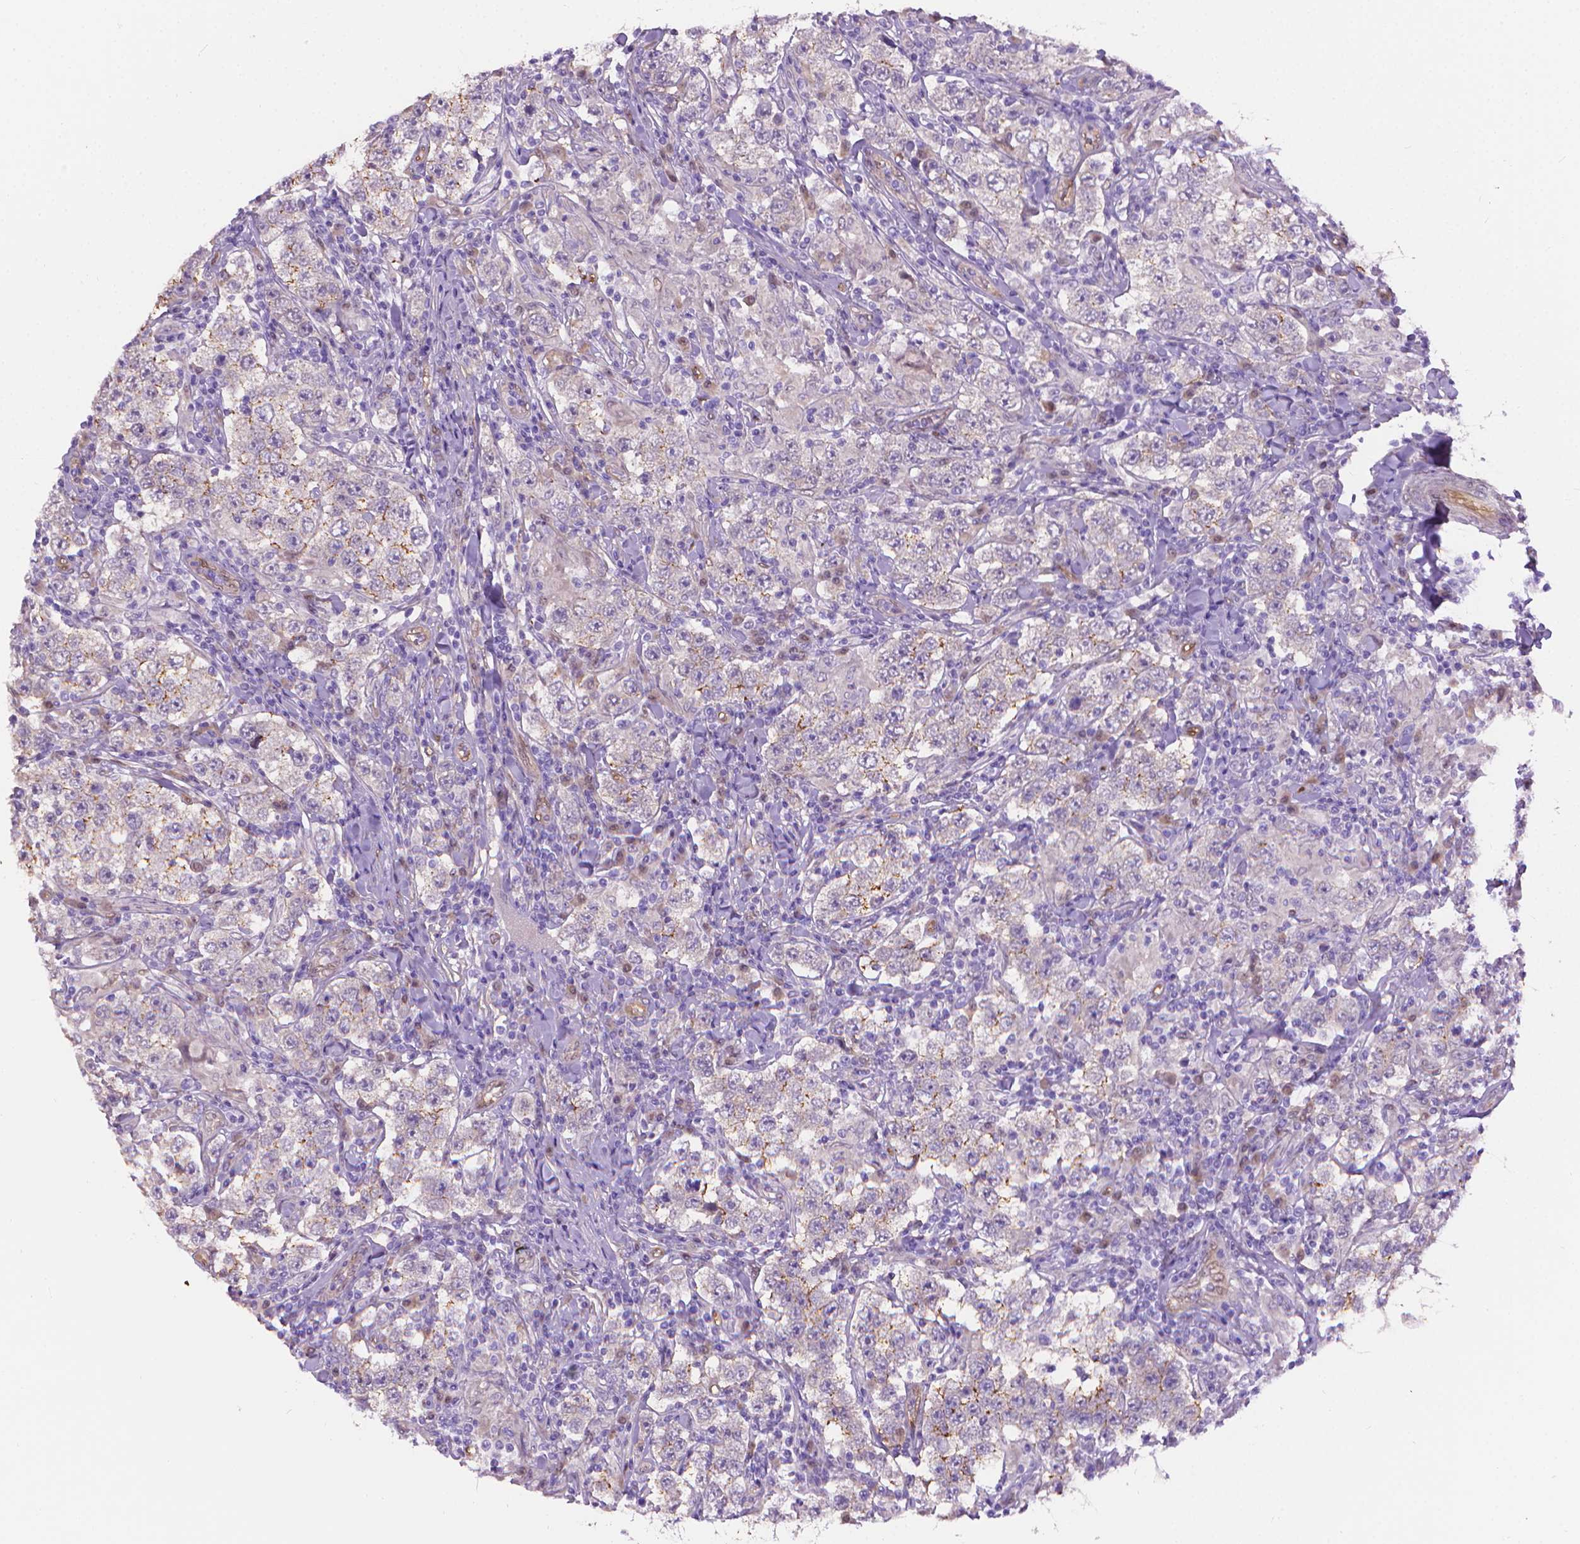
{"staining": {"intensity": "moderate", "quantity": "<25%", "location": "cytoplasmic/membranous"}, "tissue": "testis cancer", "cell_type": "Tumor cells", "image_type": "cancer", "snomed": [{"axis": "morphology", "description": "Seminoma, NOS"}, {"axis": "morphology", "description": "Carcinoma, Embryonal, NOS"}, {"axis": "topography", "description": "Testis"}], "caption": "About <25% of tumor cells in human embryonal carcinoma (testis) demonstrate moderate cytoplasmic/membranous protein staining as visualized by brown immunohistochemical staining.", "gene": "CLIC4", "patient": {"sex": "male", "age": 41}}